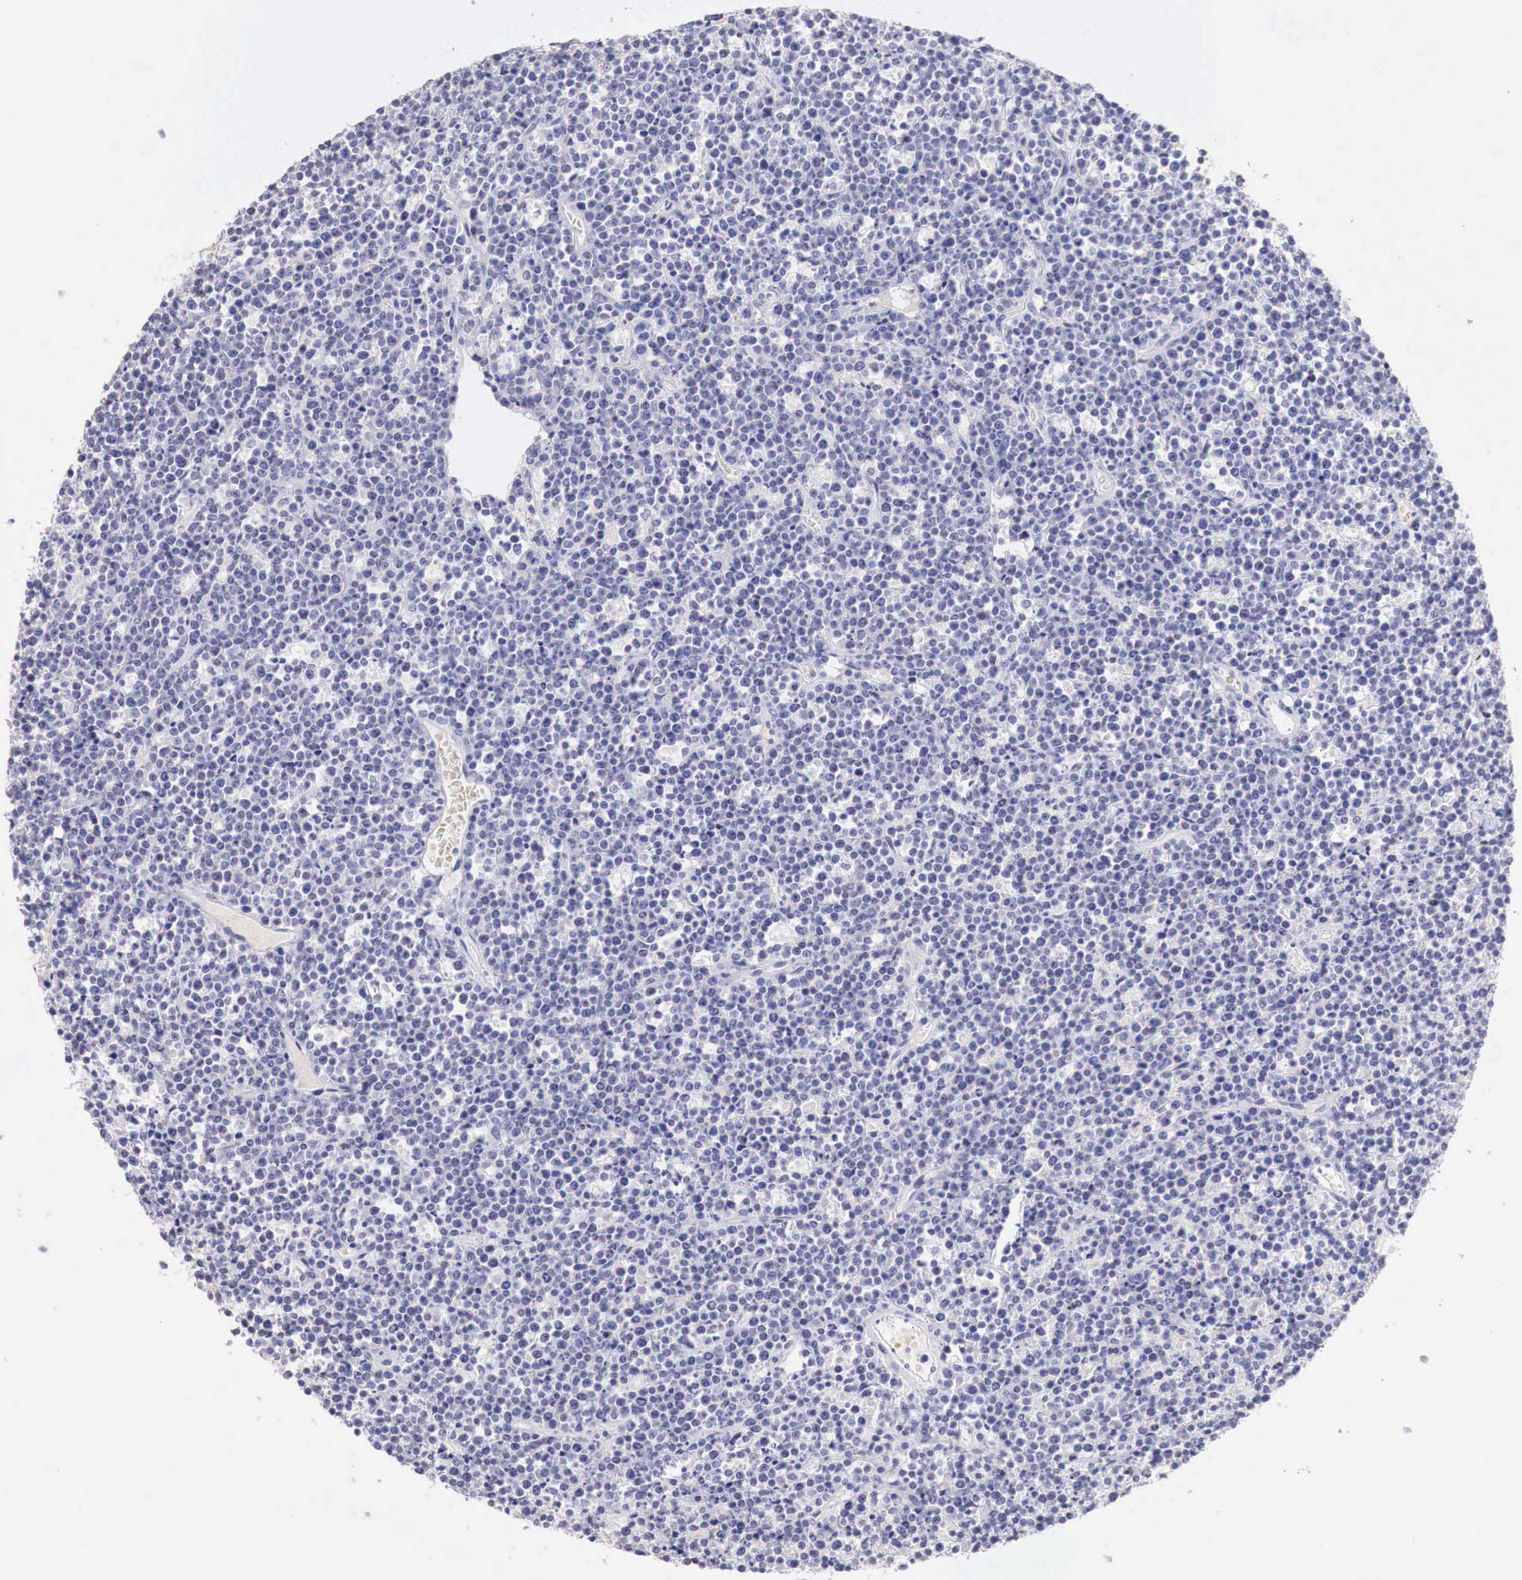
{"staining": {"intensity": "negative", "quantity": "none", "location": "none"}, "tissue": "lymphoma", "cell_type": "Tumor cells", "image_type": "cancer", "snomed": [{"axis": "morphology", "description": "Malignant lymphoma, non-Hodgkin's type, High grade"}, {"axis": "topography", "description": "Ovary"}], "caption": "Tumor cells show no significant protein expression in high-grade malignant lymphoma, non-Hodgkin's type.", "gene": "ITIH6", "patient": {"sex": "female", "age": 56}}